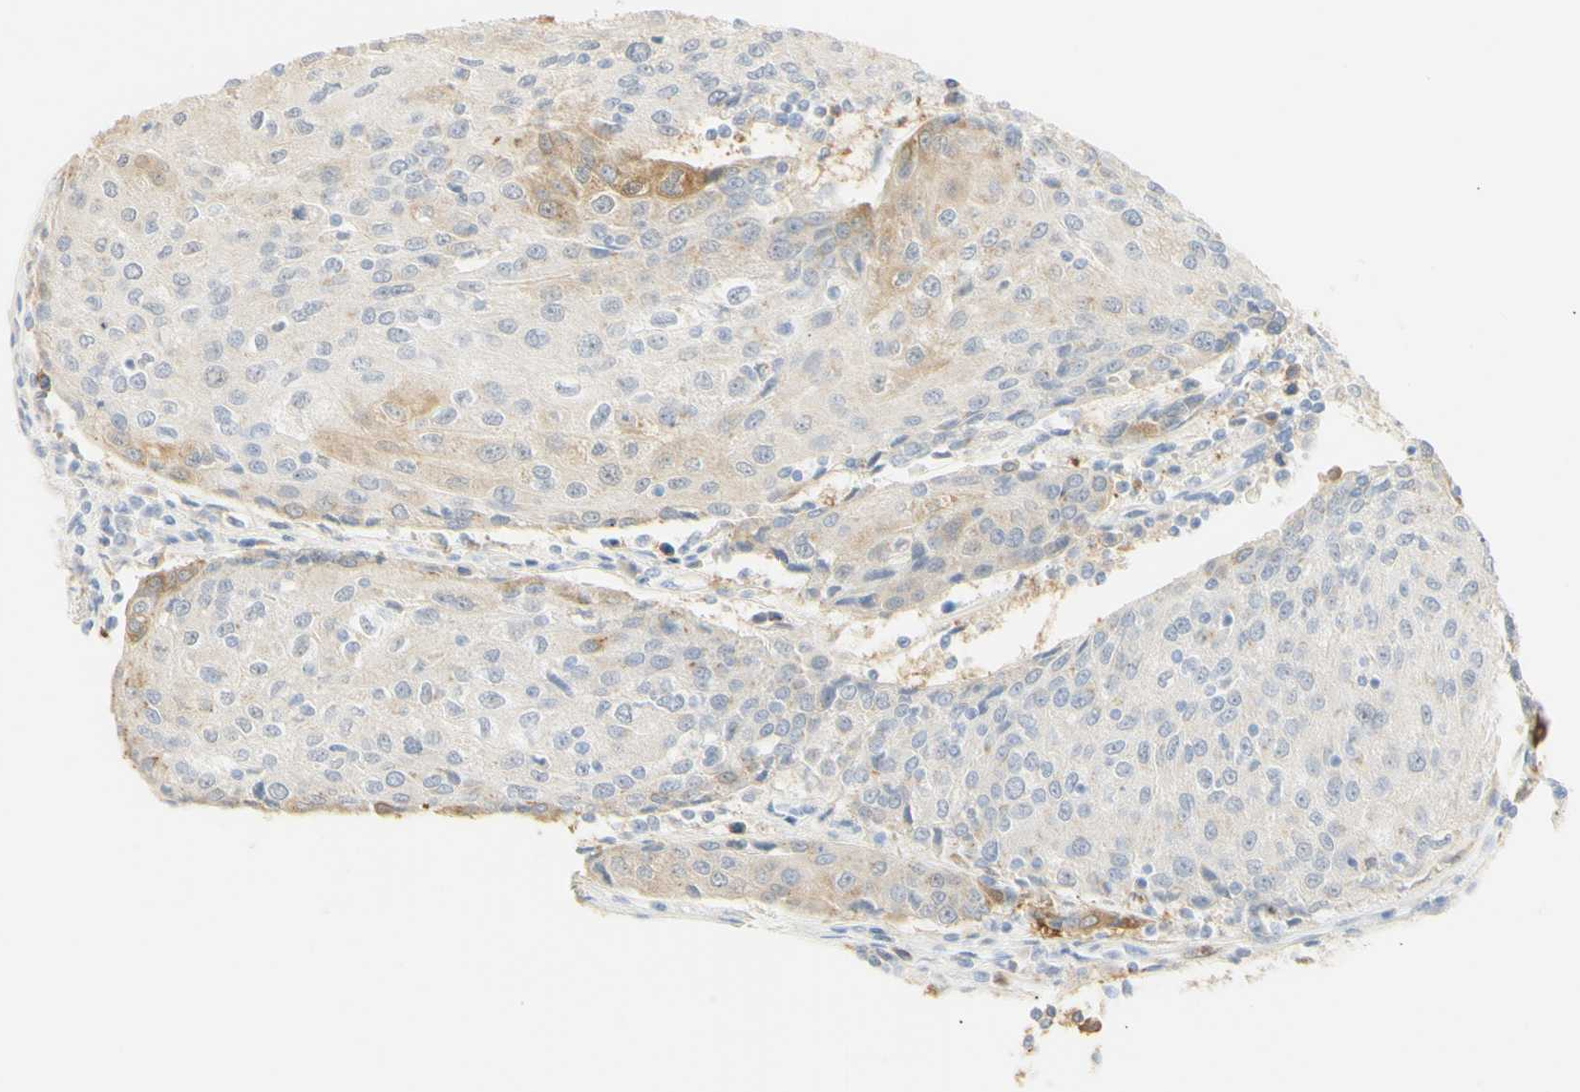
{"staining": {"intensity": "moderate", "quantity": "25%-75%", "location": "cytoplasmic/membranous"}, "tissue": "urothelial cancer", "cell_type": "Tumor cells", "image_type": "cancer", "snomed": [{"axis": "morphology", "description": "Urothelial carcinoma, High grade"}, {"axis": "topography", "description": "Urinary bladder"}], "caption": "High-grade urothelial carcinoma stained with a brown dye exhibits moderate cytoplasmic/membranous positive expression in approximately 25%-75% of tumor cells.", "gene": "B4GALNT3", "patient": {"sex": "female", "age": 85}}